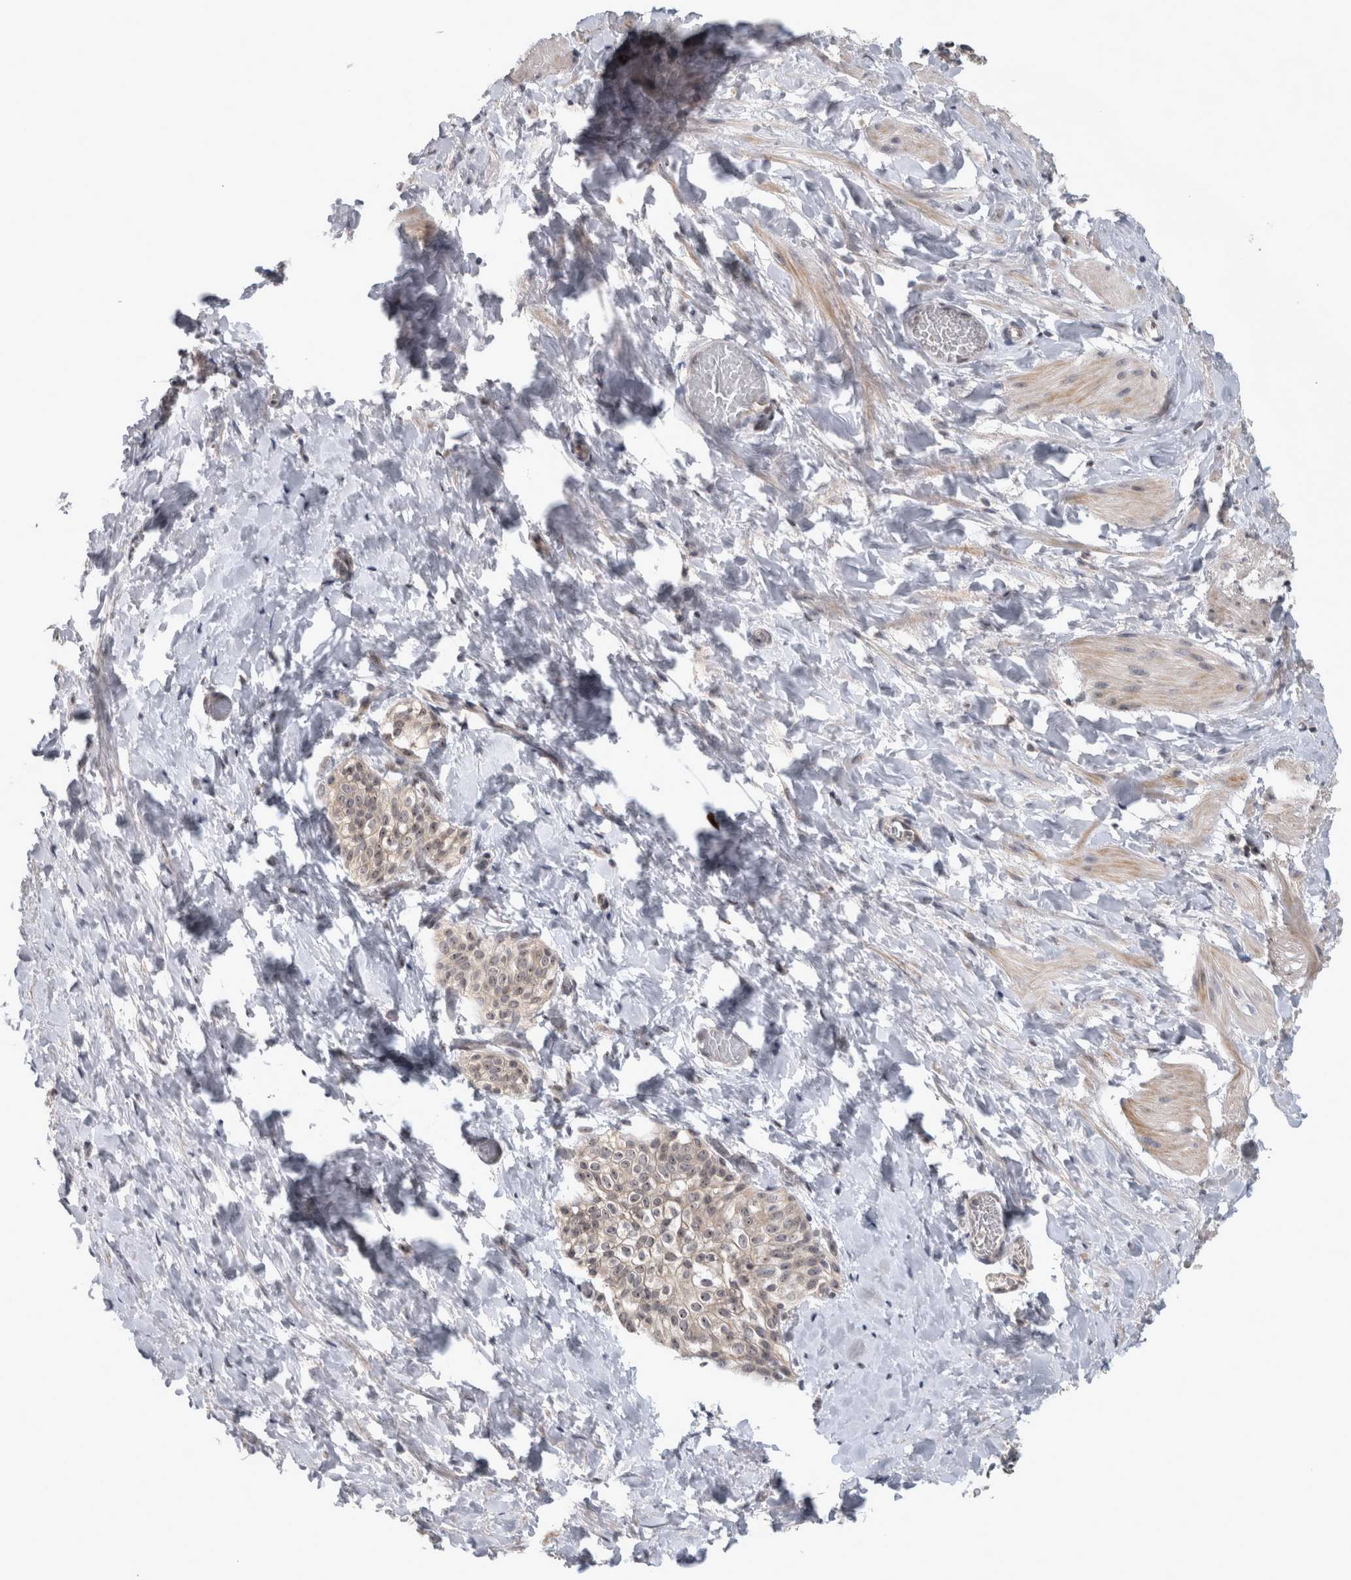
{"staining": {"intensity": "weak", "quantity": "<25%", "location": "cytoplasmic/membranous"}, "tissue": "smooth muscle", "cell_type": "Smooth muscle cells", "image_type": "normal", "snomed": [{"axis": "morphology", "description": "Normal tissue, NOS"}, {"axis": "topography", "description": "Smooth muscle"}], "caption": "This is an IHC micrograph of normal human smooth muscle. There is no positivity in smooth muscle cells.", "gene": "RBM28", "patient": {"sex": "male", "age": 16}}